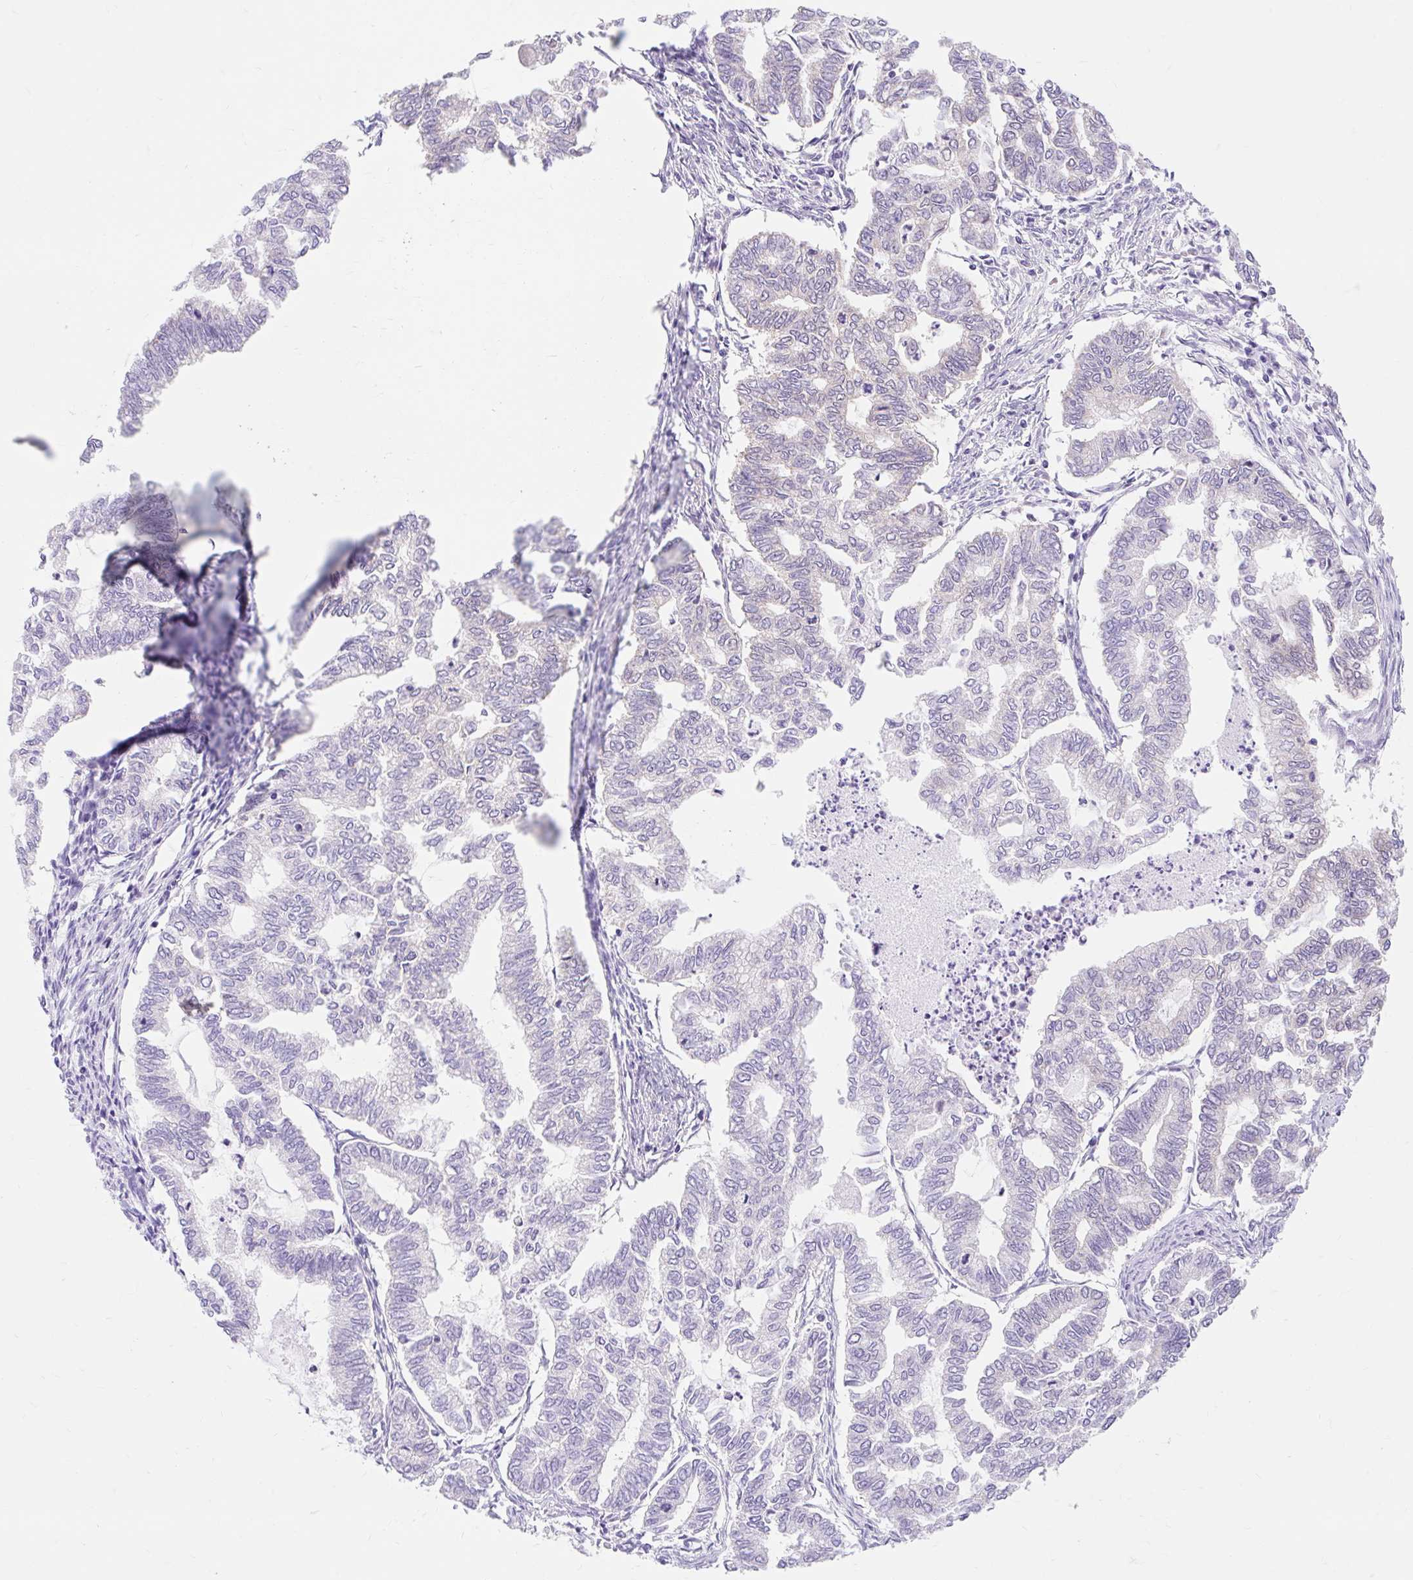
{"staining": {"intensity": "negative", "quantity": "none", "location": "none"}, "tissue": "endometrial cancer", "cell_type": "Tumor cells", "image_type": "cancer", "snomed": [{"axis": "morphology", "description": "Adenocarcinoma, NOS"}, {"axis": "topography", "description": "Endometrium"}], "caption": "An image of endometrial cancer (adenocarcinoma) stained for a protein demonstrates no brown staining in tumor cells.", "gene": "ITPK1", "patient": {"sex": "female", "age": 79}}